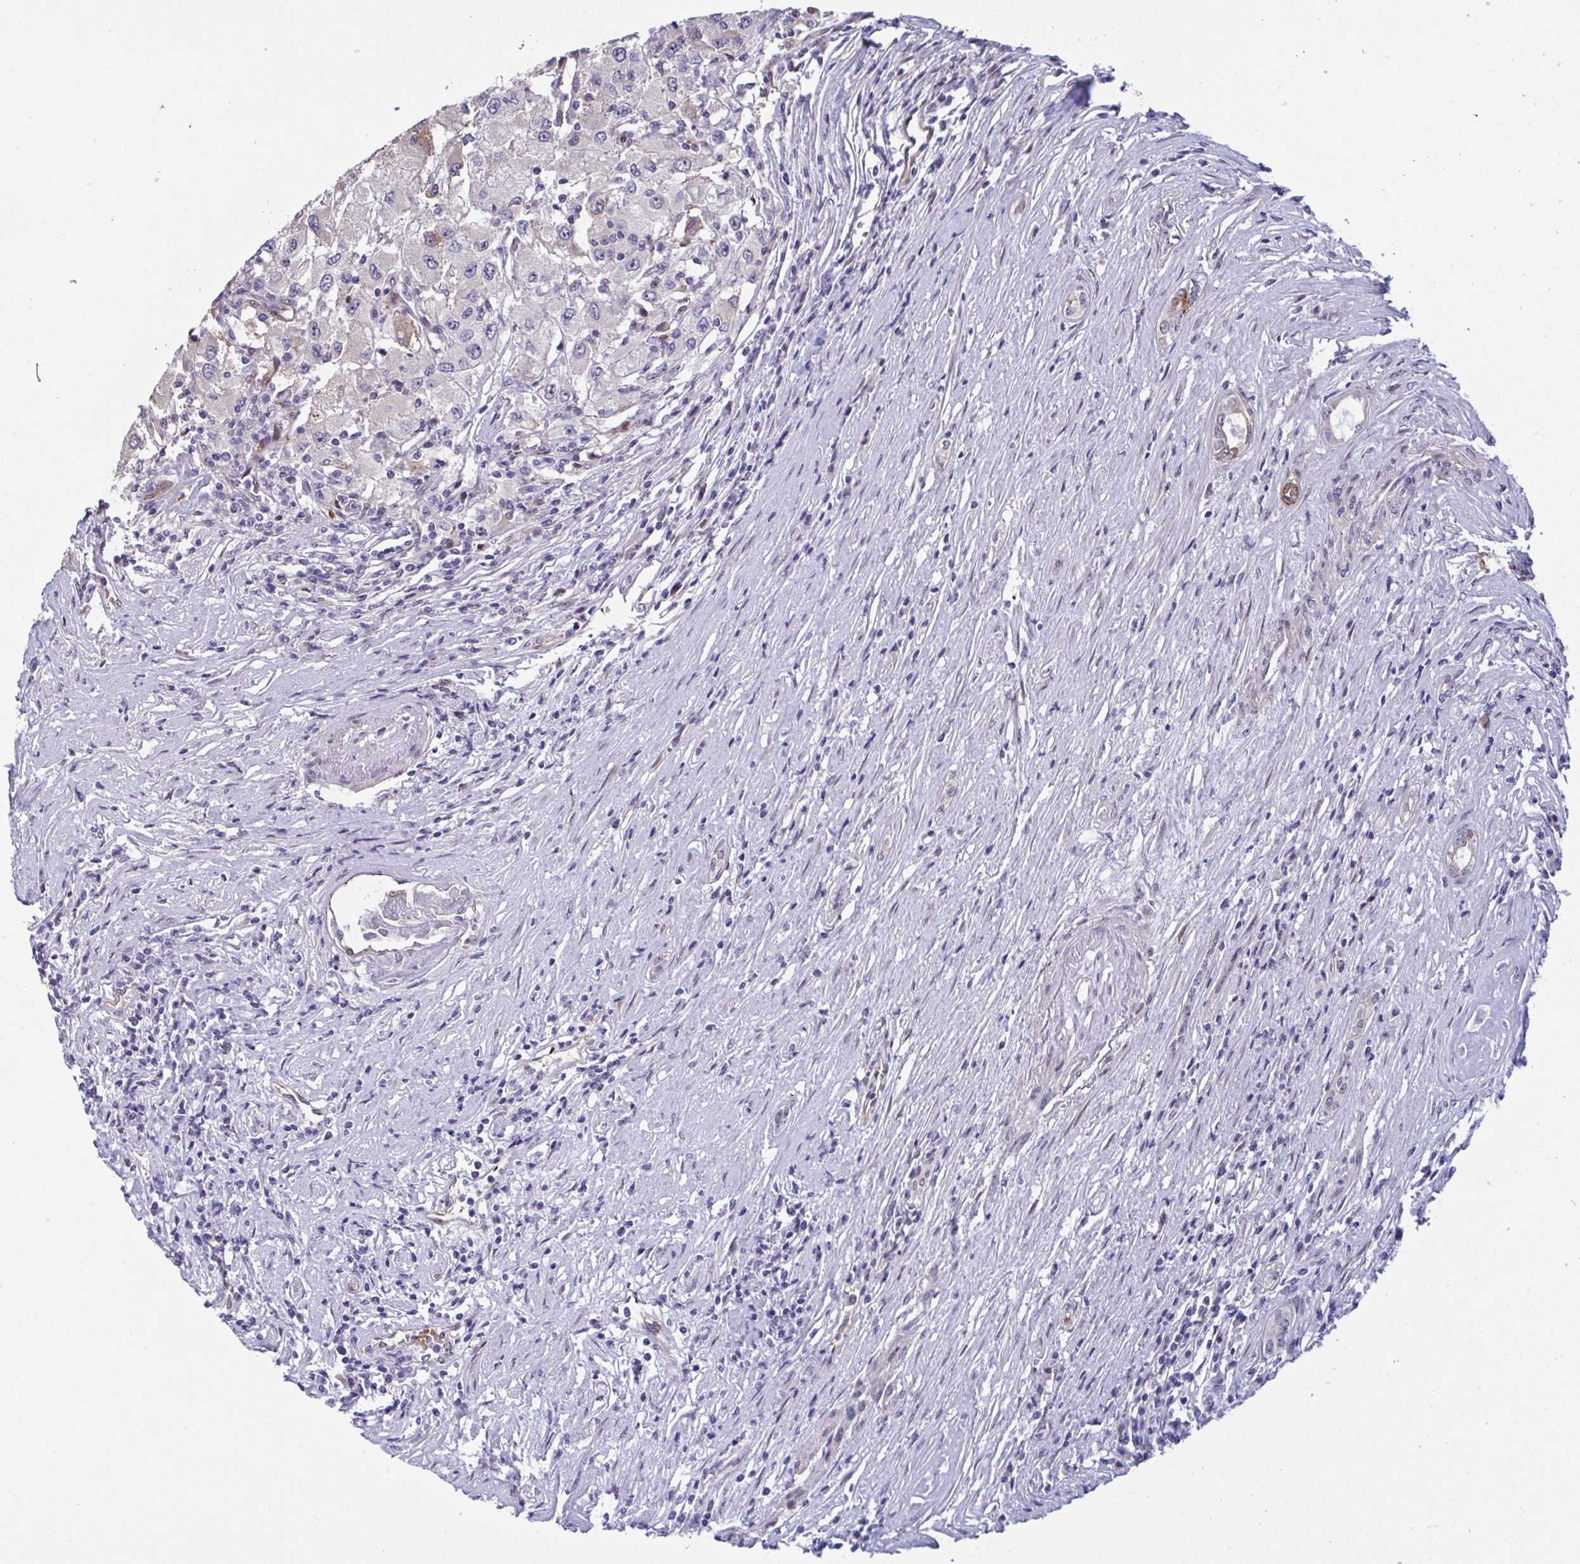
{"staining": {"intensity": "weak", "quantity": "<25%", "location": "cytoplasmic/membranous"}, "tissue": "renal cancer", "cell_type": "Tumor cells", "image_type": "cancer", "snomed": [{"axis": "morphology", "description": "Adenocarcinoma, NOS"}, {"axis": "topography", "description": "Kidney"}], "caption": "This is an IHC image of adenocarcinoma (renal). There is no expression in tumor cells.", "gene": "PELI2", "patient": {"sex": "female", "age": 67}}